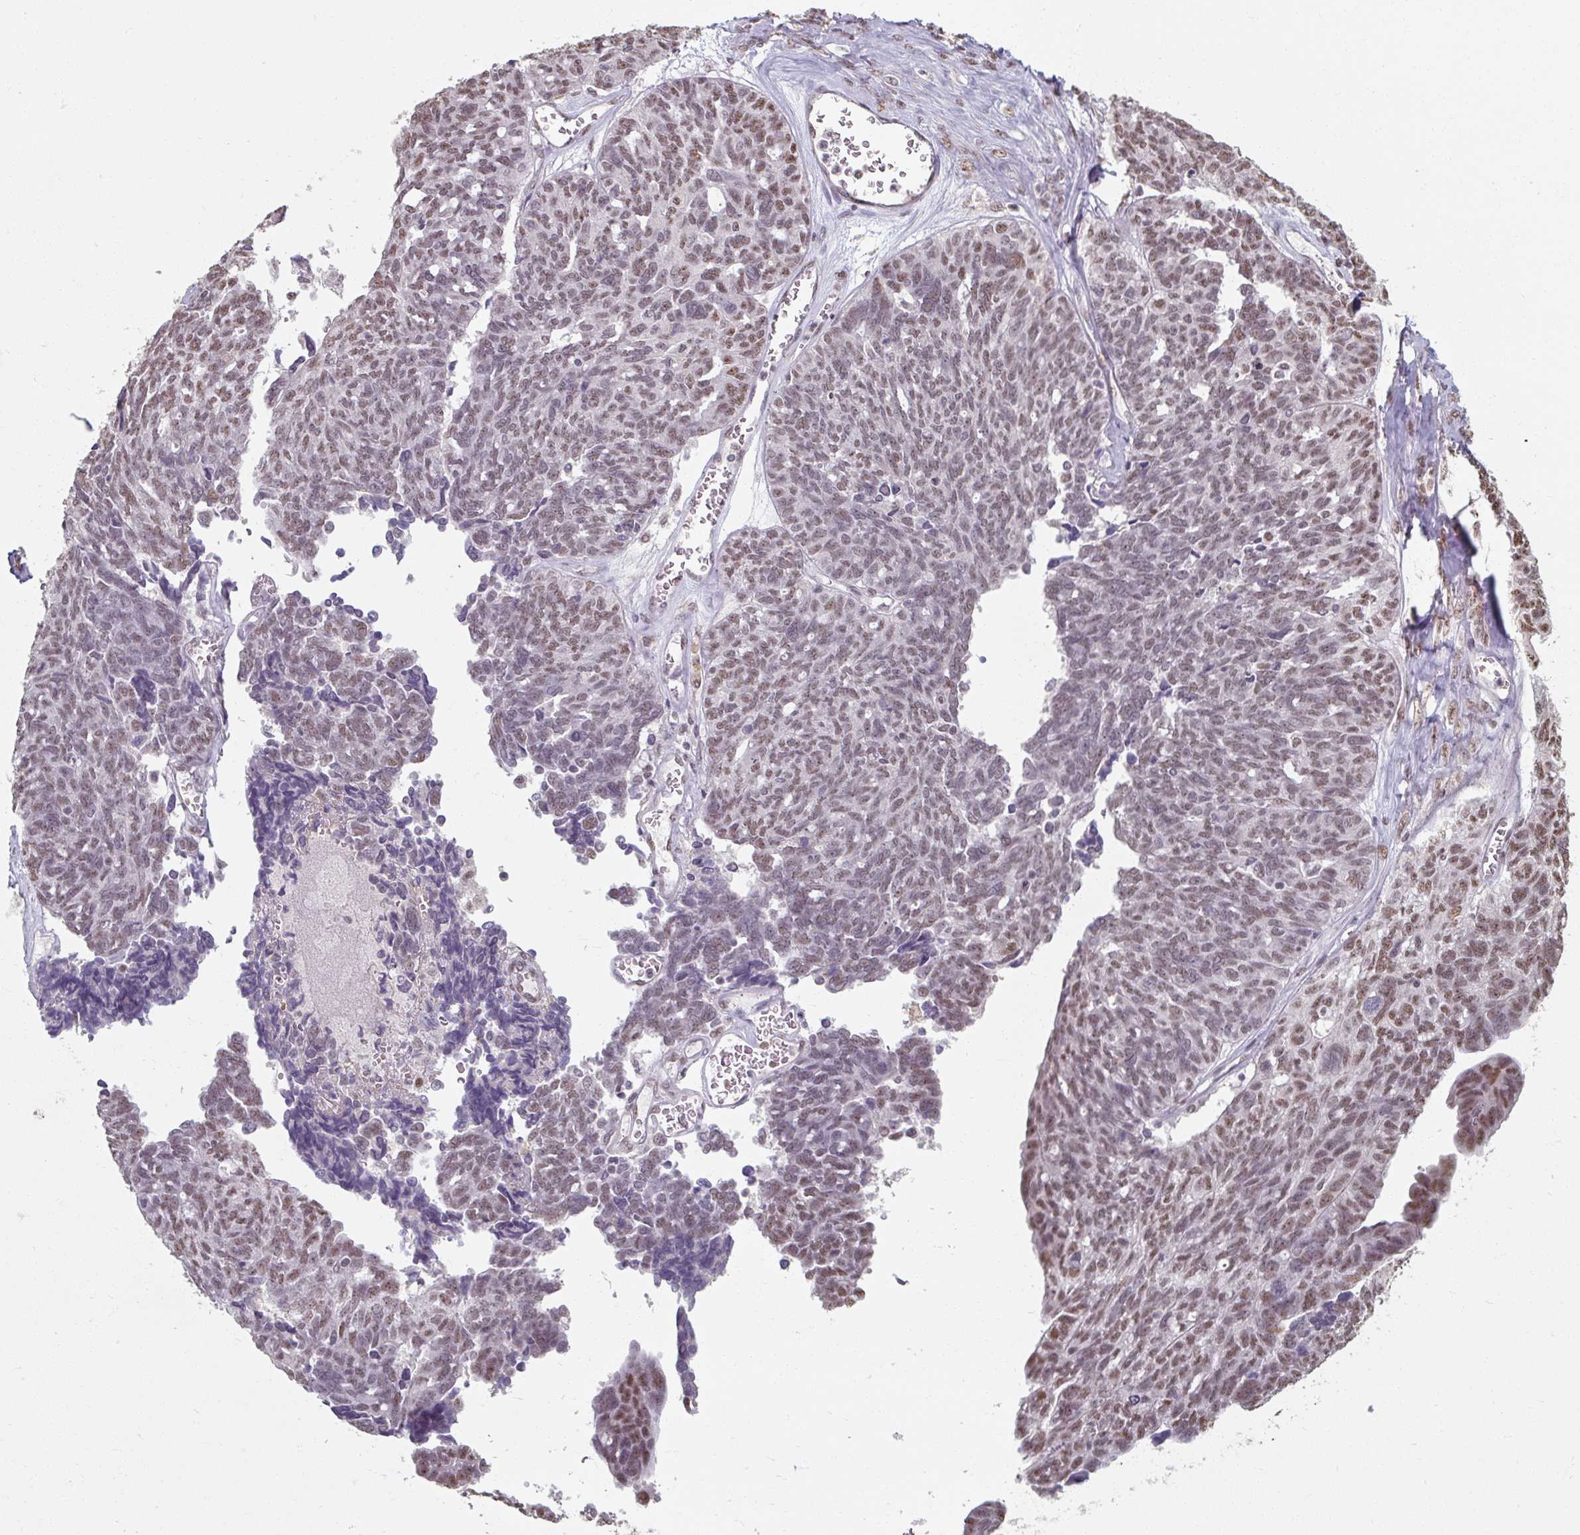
{"staining": {"intensity": "moderate", "quantity": "25%-75%", "location": "nuclear"}, "tissue": "ovarian cancer", "cell_type": "Tumor cells", "image_type": "cancer", "snomed": [{"axis": "morphology", "description": "Cystadenocarcinoma, serous, NOS"}, {"axis": "topography", "description": "Ovary"}], "caption": "High-power microscopy captured an immunohistochemistry histopathology image of ovarian serous cystadenocarcinoma, revealing moderate nuclear expression in approximately 25%-75% of tumor cells. Nuclei are stained in blue.", "gene": "ZFTRAF1", "patient": {"sex": "female", "age": 79}}